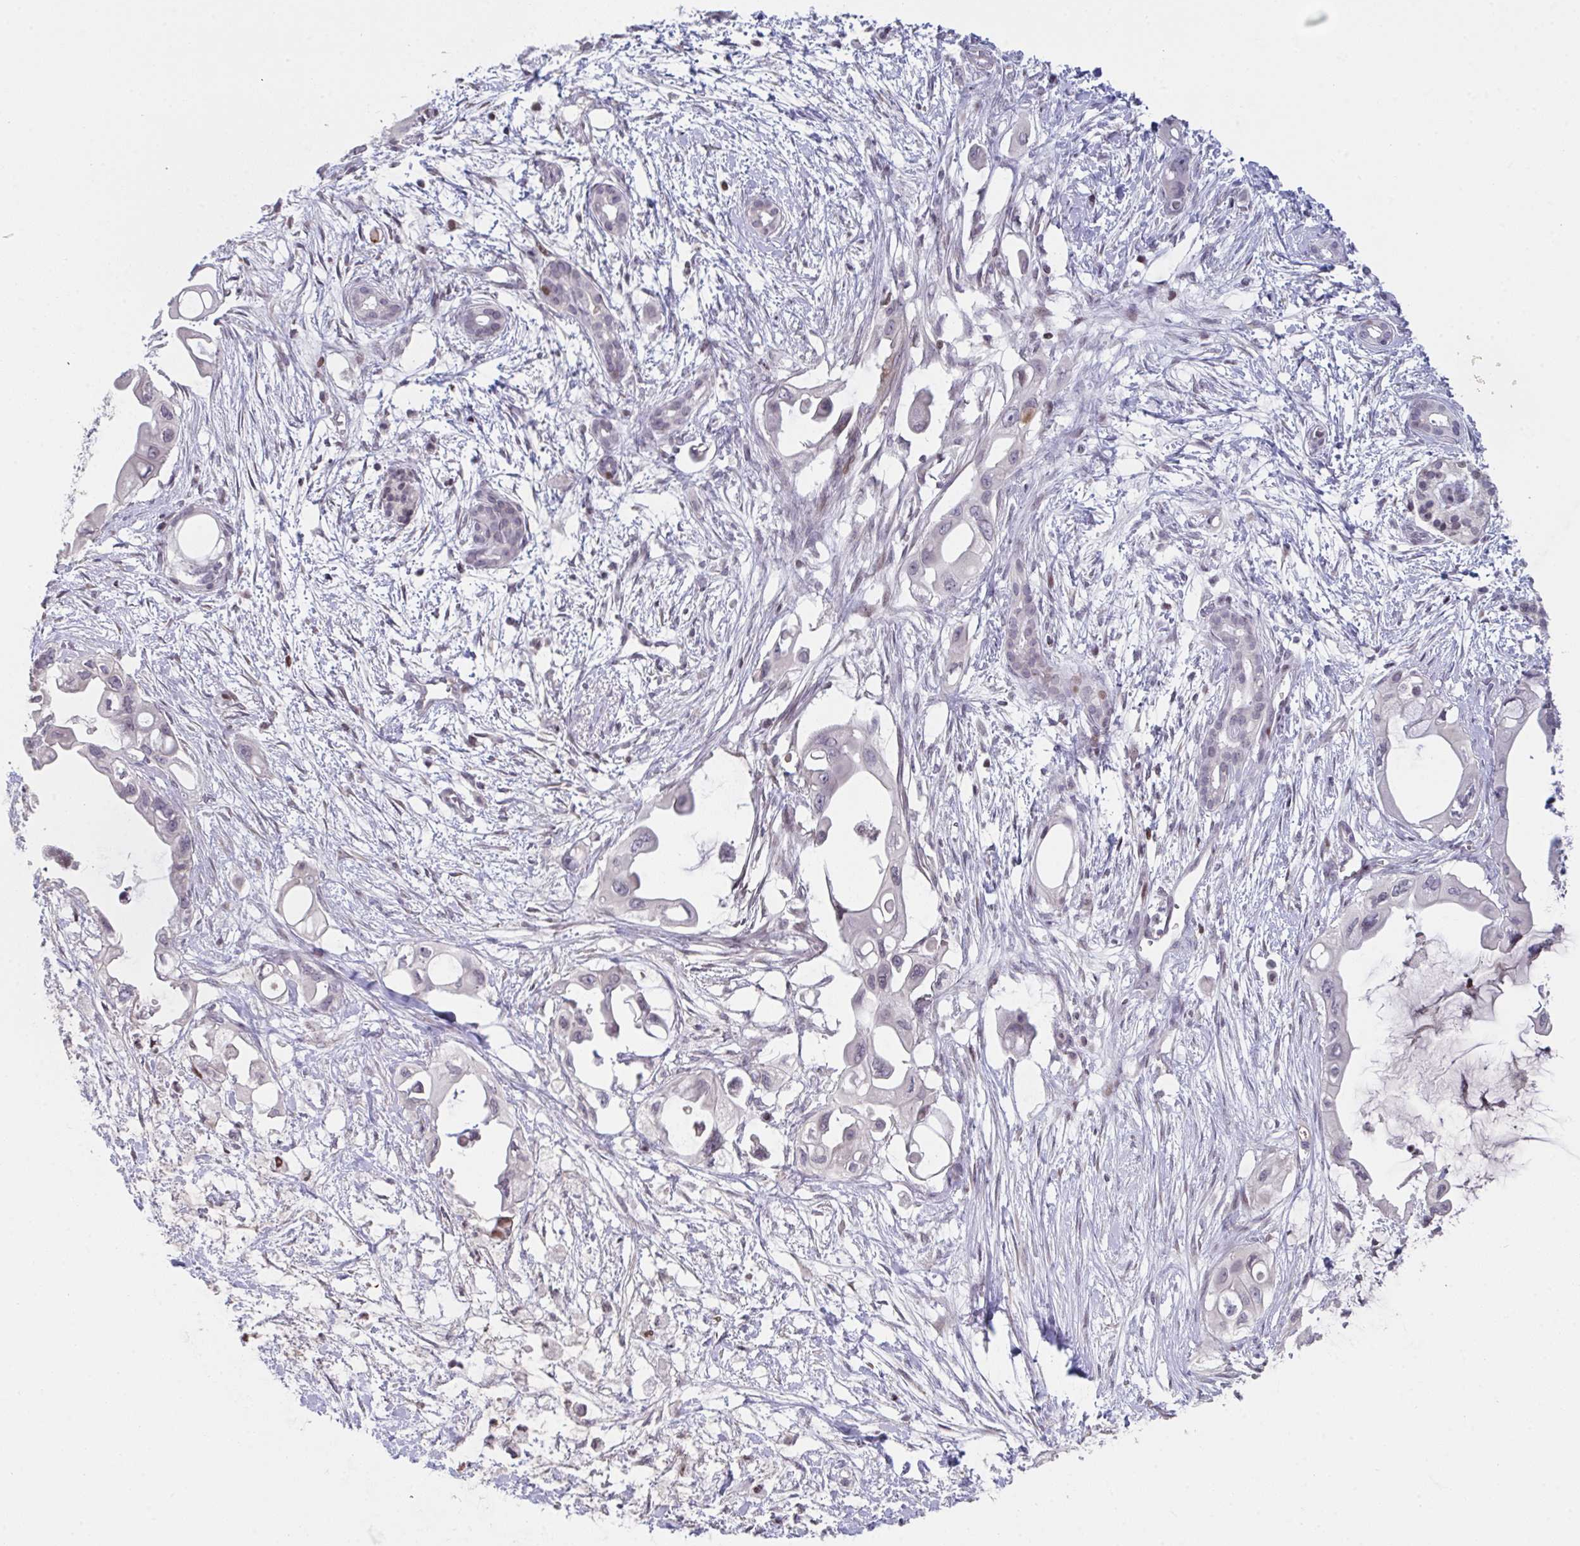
{"staining": {"intensity": "weak", "quantity": "<25%", "location": "nuclear"}, "tissue": "pancreatic cancer", "cell_type": "Tumor cells", "image_type": "cancer", "snomed": [{"axis": "morphology", "description": "Adenocarcinoma, NOS"}, {"axis": "topography", "description": "Pancreas"}], "caption": "There is no significant staining in tumor cells of pancreatic cancer (adenocarcinoma).", "gene": "PCDHB8", "patient": {"sex": "male", "age": 61}}